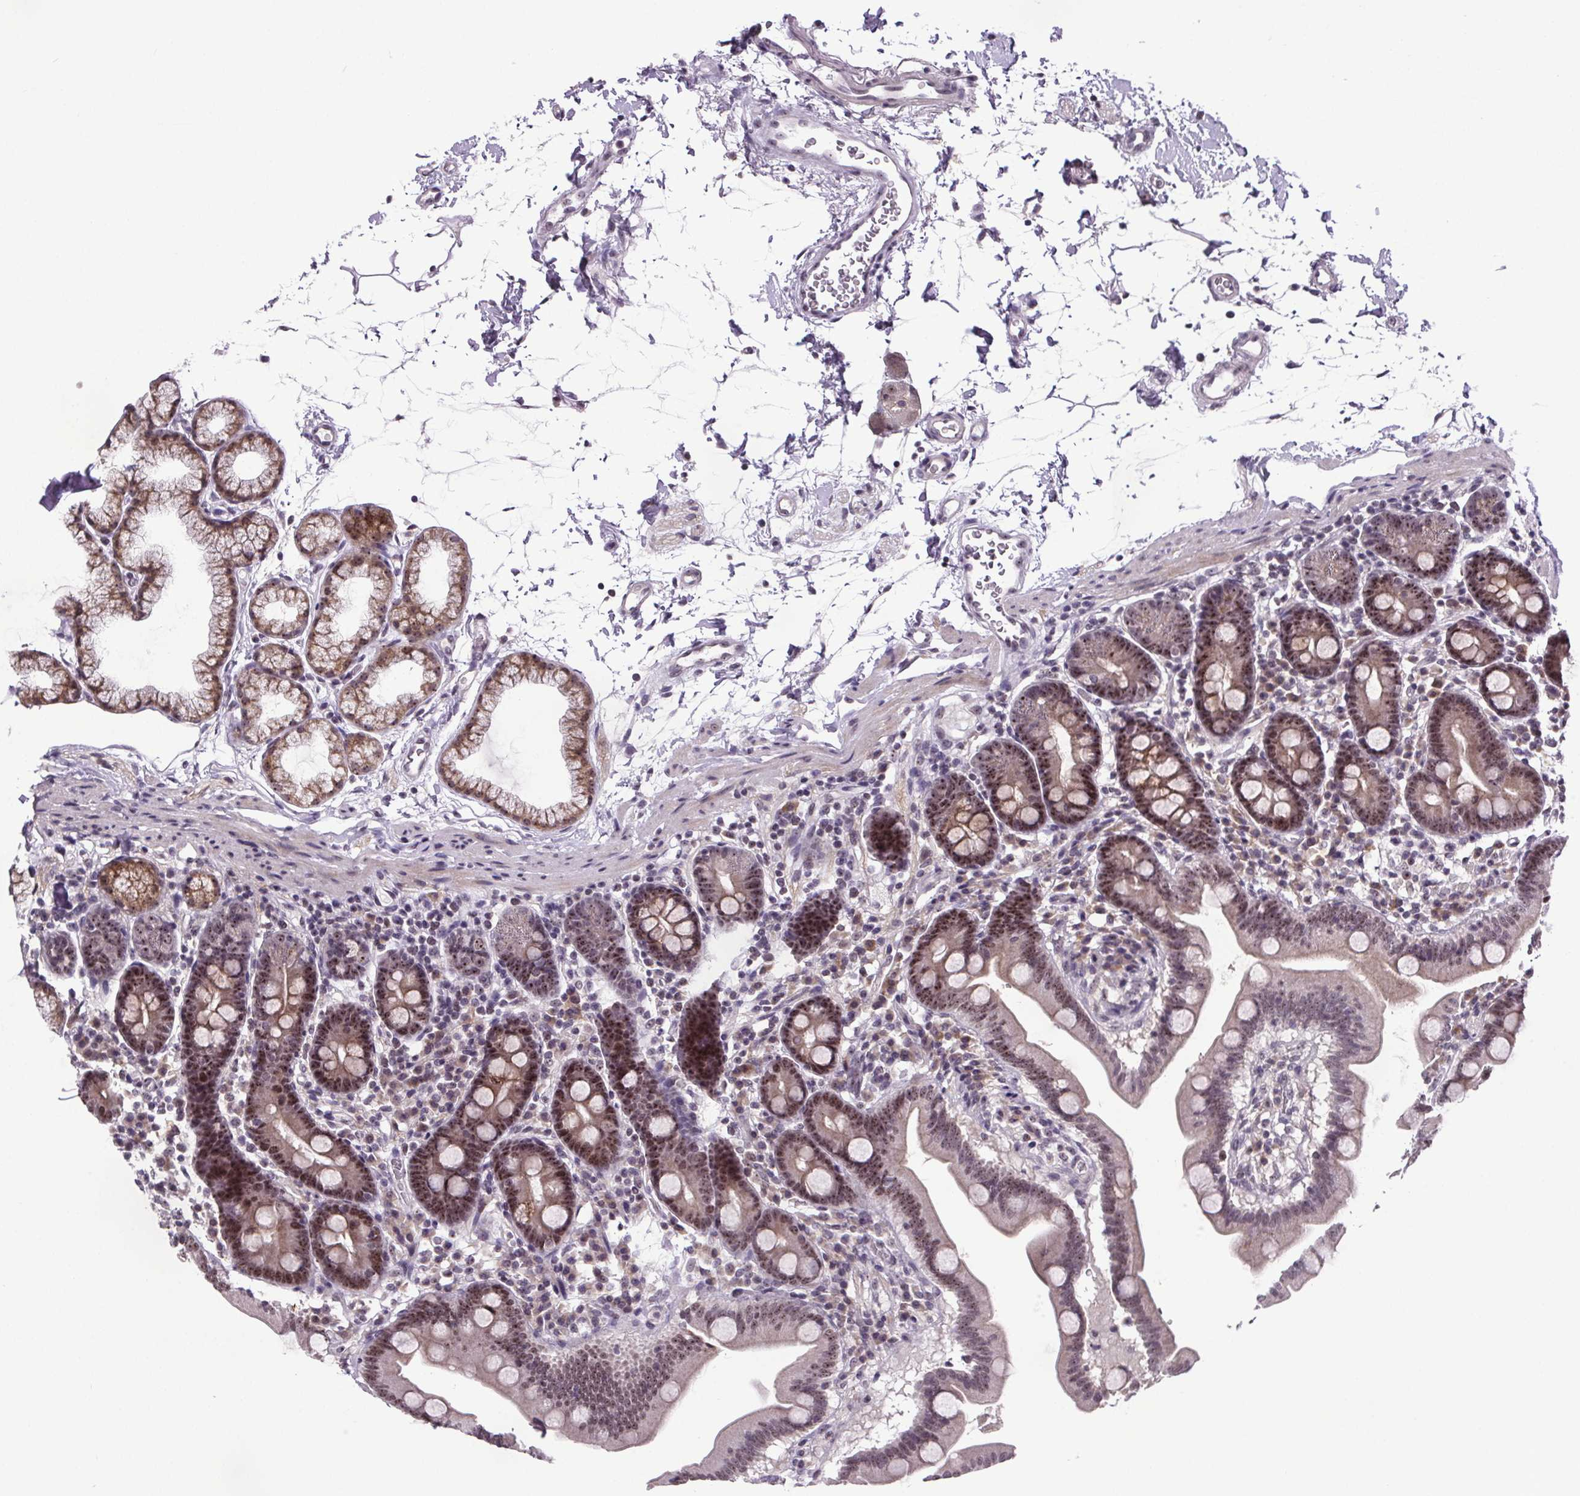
{"staining": {"intensity": "moderate", "quantity": "25%-75%", "location": "cytoplasmic/membranous,nuclear"}, "tissue": "duodenum", "cell_type": "Glandular cells", "image_type": "normal", "snomed": [{"axis": "morphology", "description": "Normal tissue, NOS"}, {"axis": "topography", "description": "Pancreas"}, {"axis": "topography", "description": "Duodenum"}], "caption": "Protein staining by immunohistochemistry (IHC) displays moderate cytoplasmic/membranous,nuclear expression in about 25%-75% of glandular cells in benign duodenum. Nuclei are stained in blue.", "gene": "ATMIN", "patient": {"sex": "male", "age": 59}}